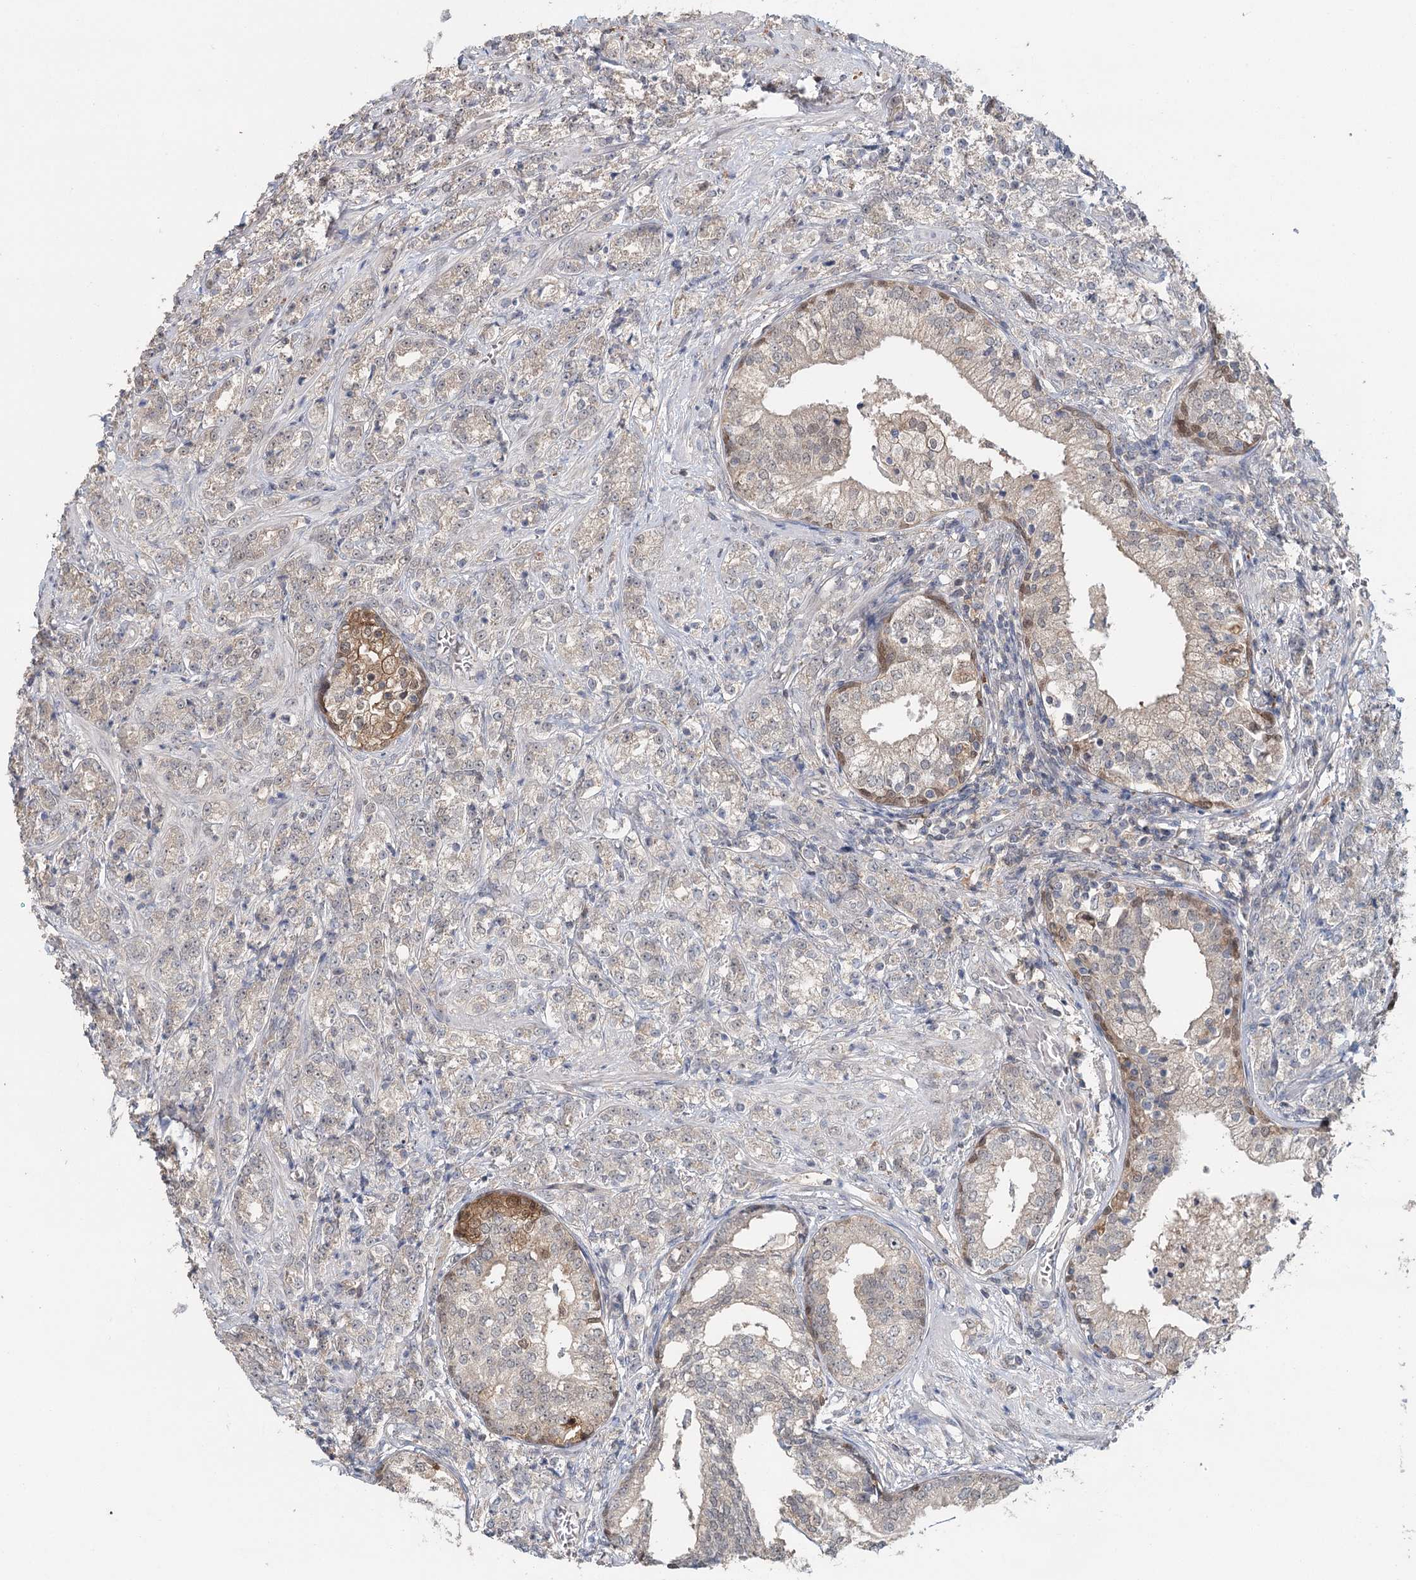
{"staining": {"intensity": "weak", "quantity": "25%-75%", "location": "cytoplasmic/membranous"}, "tissue": "prostate cancer", "cell_type": "Tumor cells", "image_type": "cancer", "snomed": [{"axis": "morphology", "description": "Adenocarcinoma, High grade"}, {"axis": "topography", "description": "Prostate"}], "caption": "Protein expression analysis of human prostate high-grade adenocarcinoma reveals weak cytoplasmic/membranous staining in approximately 25%-75% of tumor cells.", "gene": "ADK", "patient": {"sex": "male", "age": 69}}